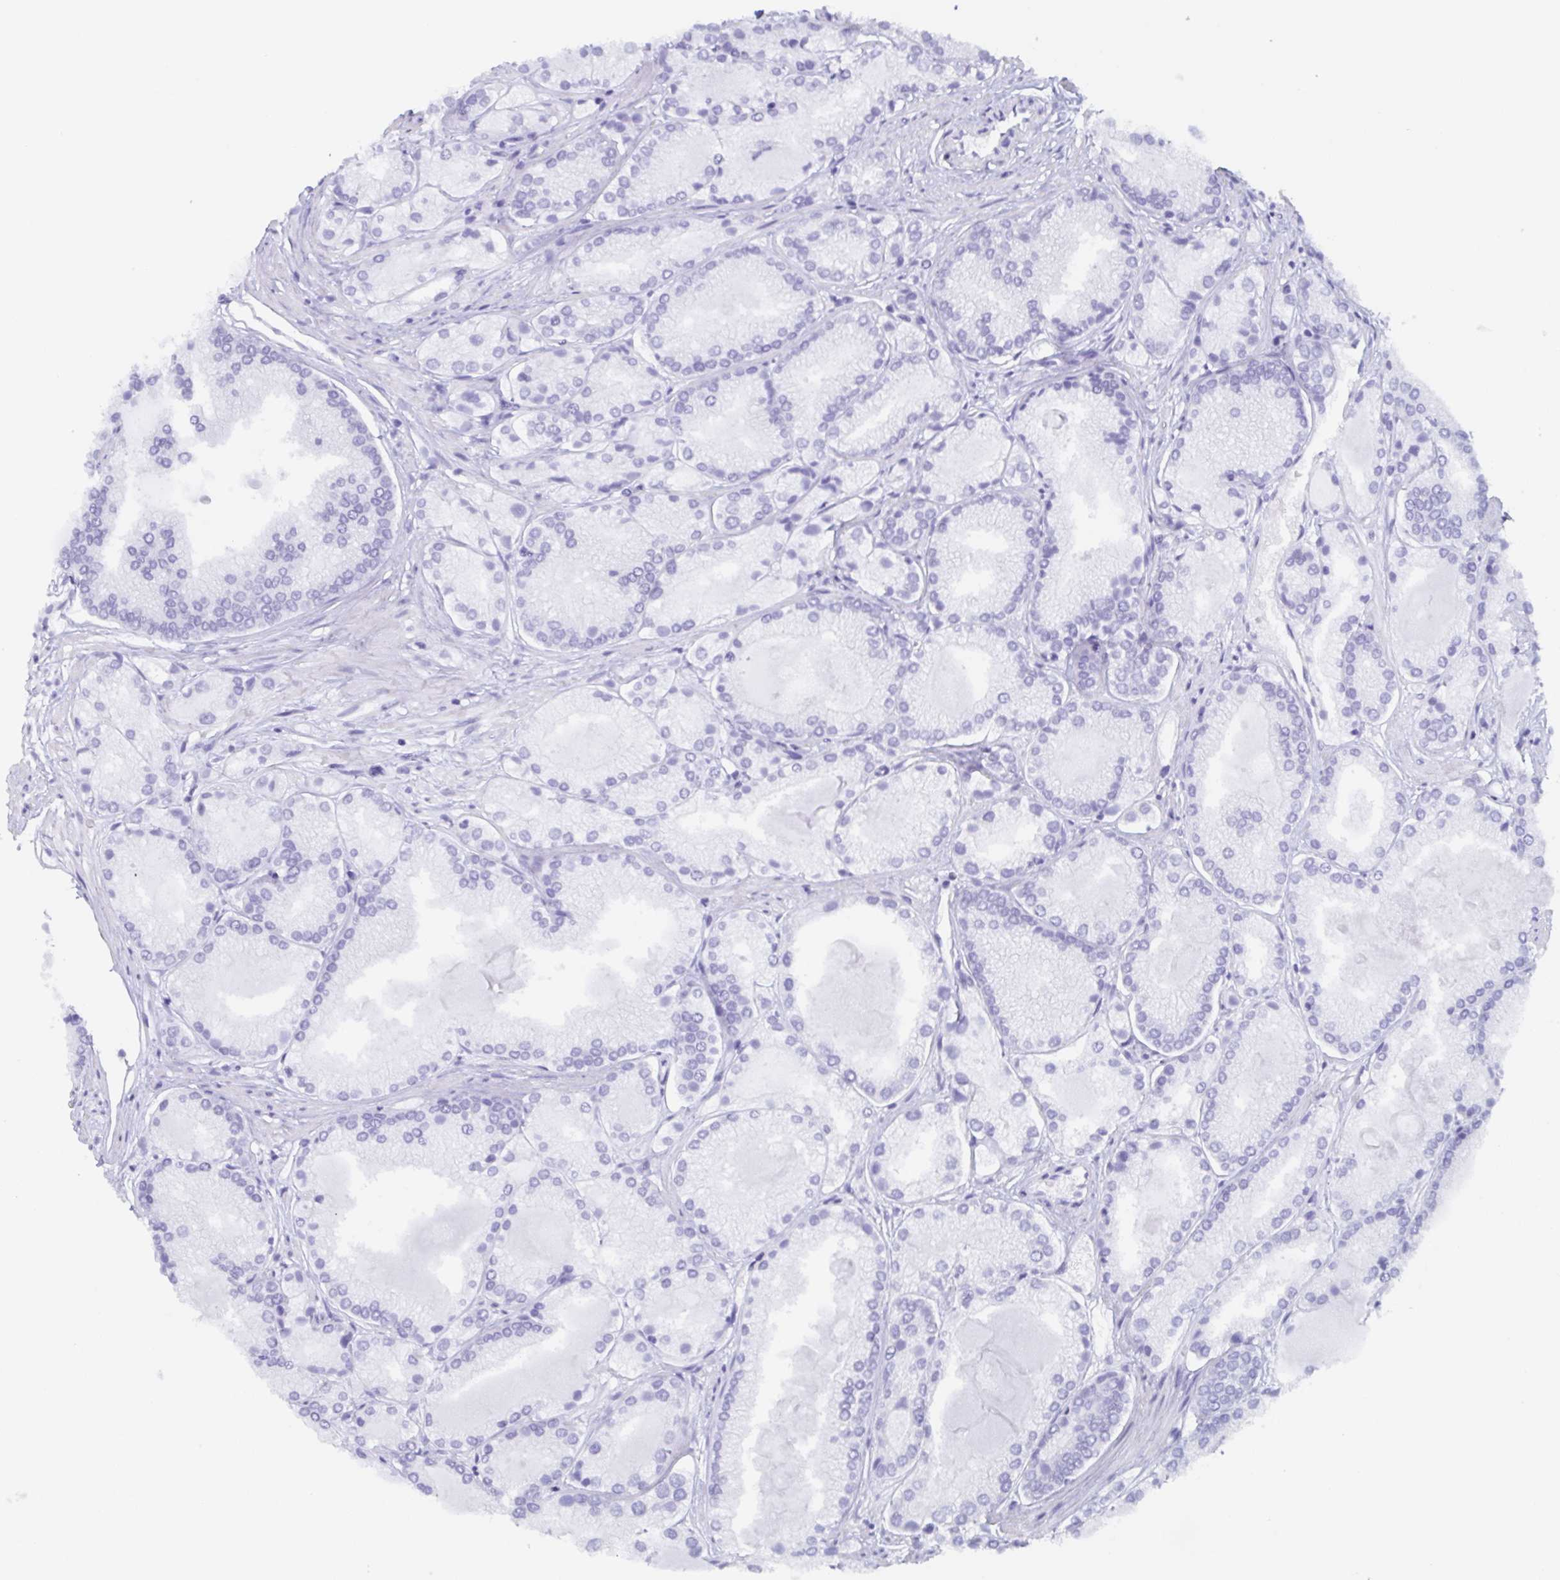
{"staining": {"intensity": "negative", "quantity": "none", "location": "none"}, "tissue": "prostate cancer", "cell_type": "Tumor cells", "image_type": "cancer", "snomed": [{"axis": "morphology", "description": "Adenocarcinoma, High grade"}, {"axis": "topography", "description": "Prostate"}], "caption": "High power microscopy histopathology image of an IHC photomicrograph of prostate high-grade adenocarcinoma, revealing no significant positivity in tumor cells.", "gene": "AGFG2", "patient": {"sex": "male", "age": 68}}